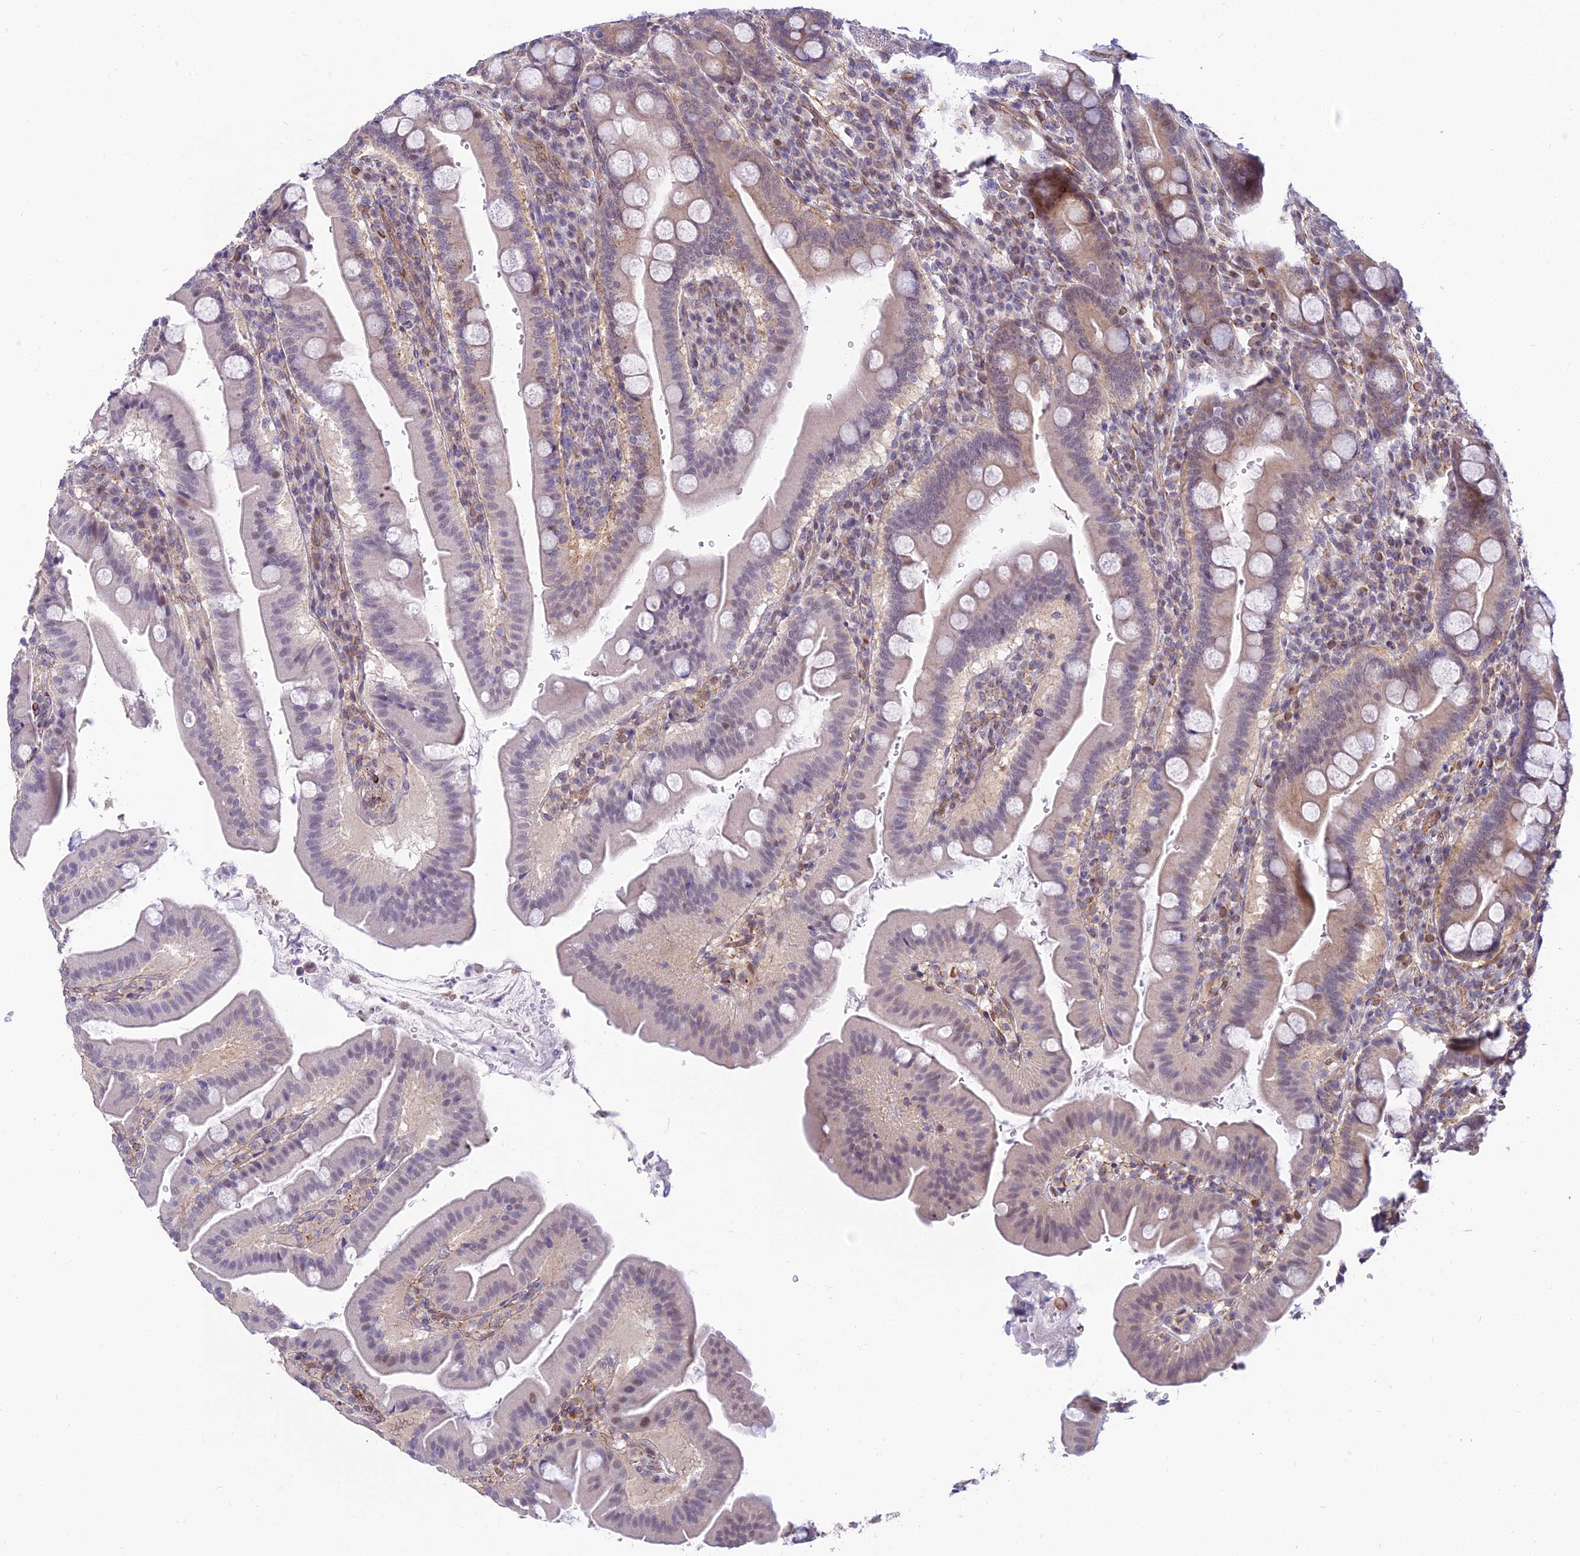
{"staining": {"intensity": "moderate", "quantity": "25%-75%", "location": "cytoplasmic/membranous,nuclear"}, "tissue": "duodenum", "cell_type": "Glandular cells", "image_type": "normal", "snomed": [{"axis": "morphology", "description": "Normal tissue, NOS"}, {"axis": "morphology", "description": "Adenocarcinoma, NOS"}, {"axis": "topography", "description": "Pancreas"}, {"axis": "topography", "description": "Duodenum"}], "caption": "Protein staining shows moderate cytoplasmic/membranous,nuclear staining in about 25%-75% of glandular cells in benign duodenum. The staining was performed using DAB (3,3'-diaminobenzidine), with brown indicating positive protein expression. Nuclei are stained blue with hematoxylin.", "gene": "SAPCD2", "patient": {"sex": "male", "age": 50}}